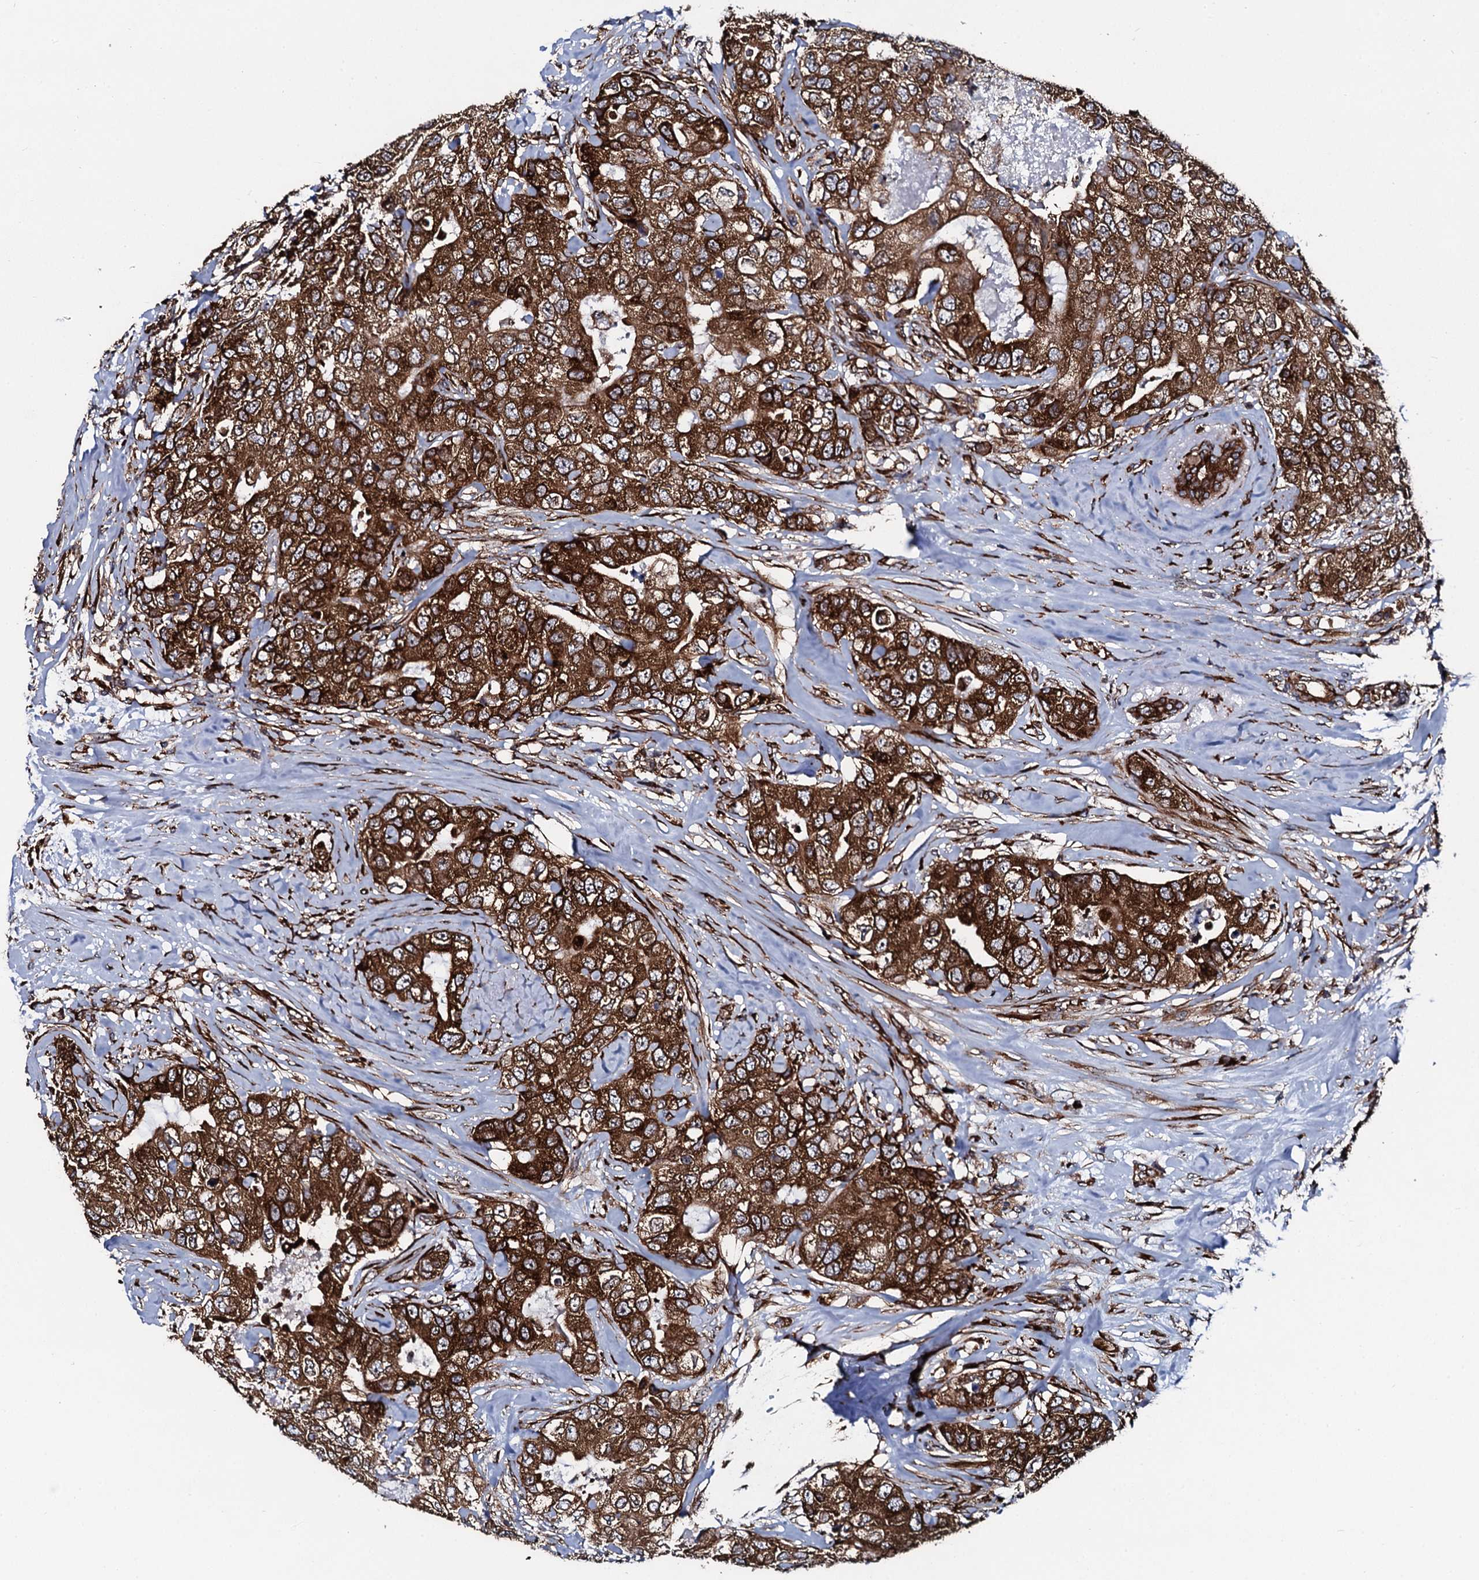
{"staining": {"intensity": "strong", "quantity": ">75%", "location": "cytoplasmic/membranous"}, "tissue": "breast cancer", "cell_type": "Tumor cells", "image_type": "cancer", "snomed": [{"axis": "morphology", "description": "Duct carcinoma"}, {"axis": "topography", "description": "Breast"}], "caption": "Strong cytoplasmic/membranous positivity for a protein is appreciated in approximately >75% of tumor cells of invasive ductal carcinoma (breast) using immunohistochemistry (IHC).", "gene": "SPTY2D1", "patient": {"sex": "female", "age": 62}}